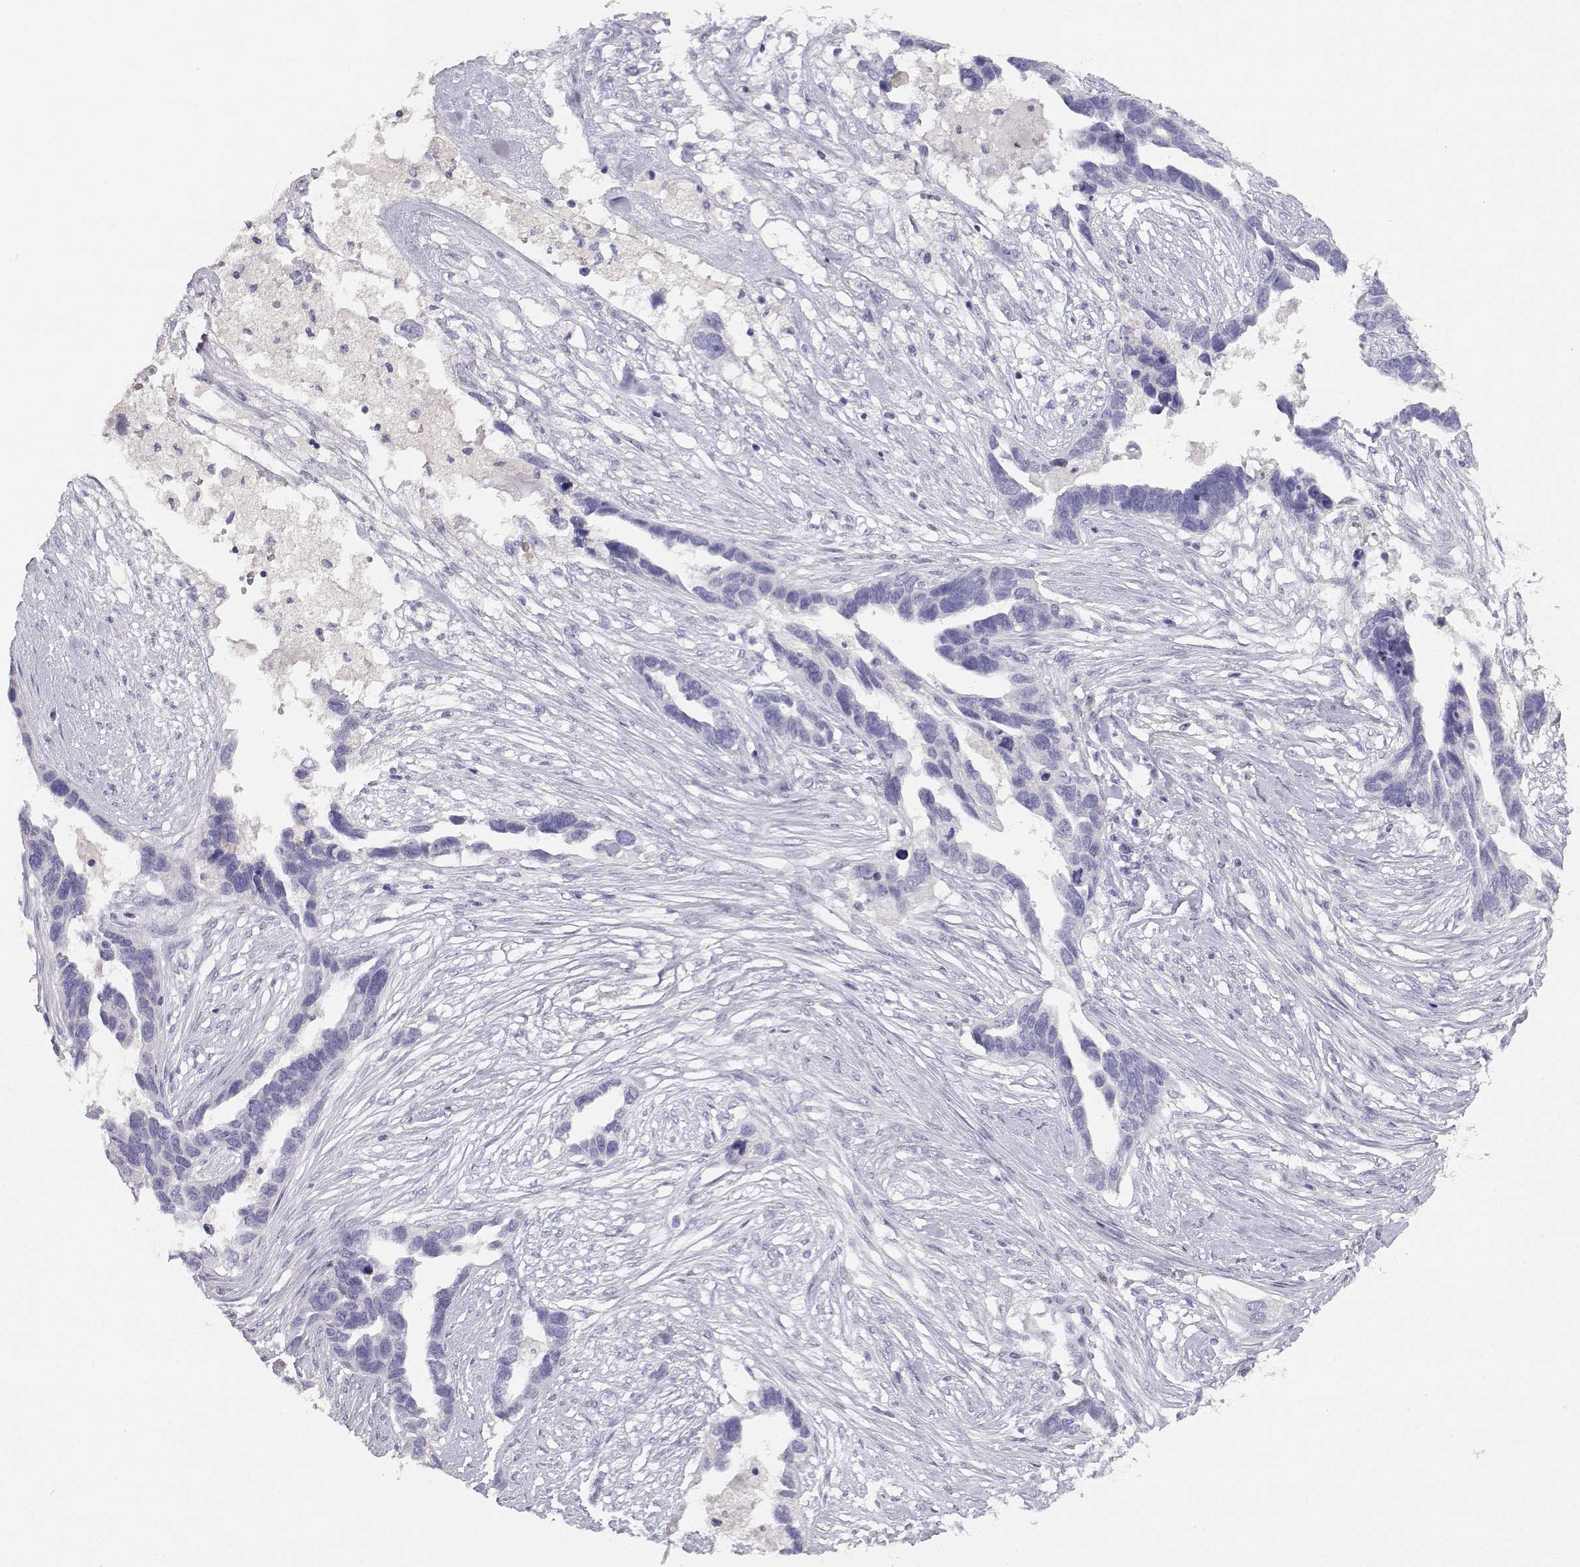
{"staining": {"intensity": "negative", "quantity": "none", "location": "none"}, "tissue": "ovarian cancer", "cell_type": "Tumor cells", "image_type": "cancer", "snomed": [{"axis": "morphology", "description": "Cystadenocarcinoma, serous, NOS"}, {"axis": "topography", "description": "Ovary"}], "caption": "A high-resolution photomicrograph shows immunohistochemistry (IHC) staining of ovarian cancer, which shows no significant expression in tumor cells.", "gene": "GPR174", "patient": {"sex": "female", "age": 54}}